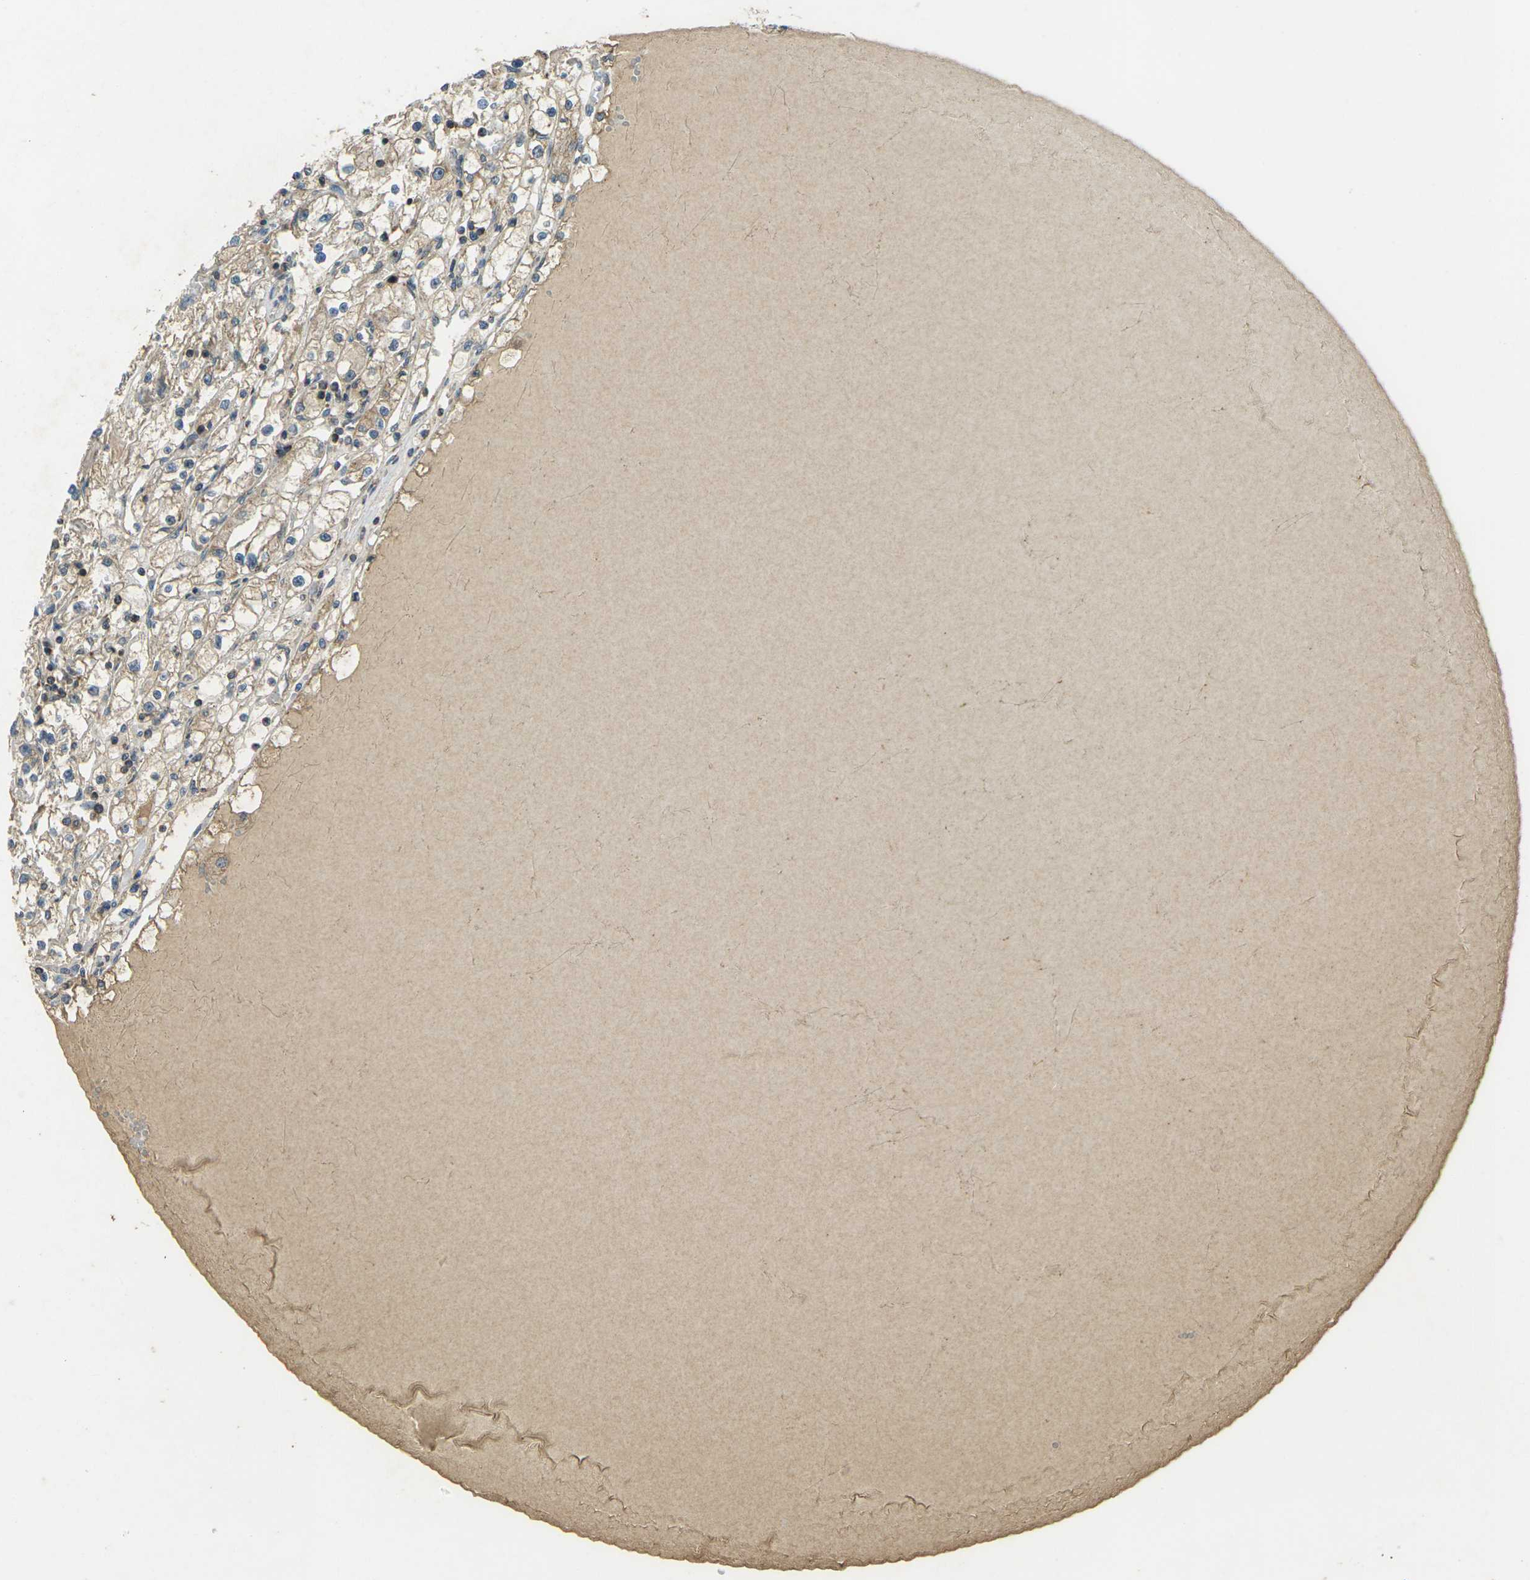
{"staining": {"intensity": "moderate", "quantity": ">75%", "location": "cytoplasmic/membranous"}, "tissue": "renal cancer", "cell_type": "Tumor cells", "image_type": "cancer", "snomed": [{"axis": "morphology", "description": "Adenocarcinoma, NOS"}, {"axis": "topography", "description": "Kidney"}], "caption": "Human renal cancer (adenocarcinoma) stained with a protein marker demonstrates moderate staining in tumor cells.", "gene": "IGF1R", "patient": {"sex": "male", "age": 56}}